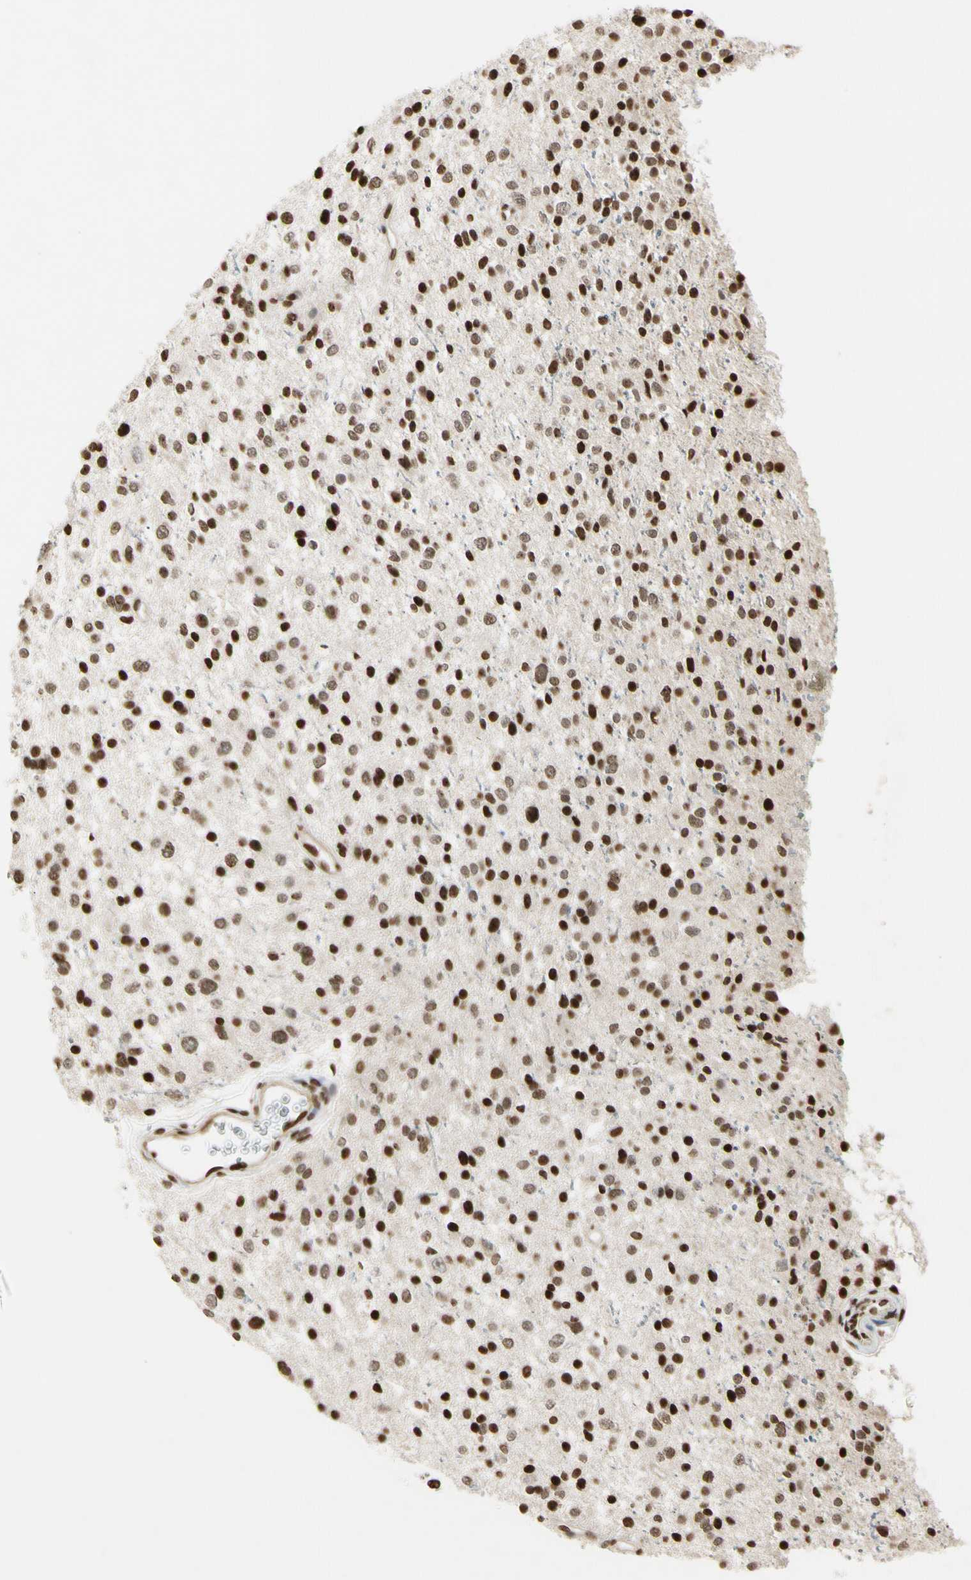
{"staining": {"intensity": "strong", "quantity": "25%-75%", "location": "nuclear"}, "tissue": "glioma", "cell_type": "Tumor cells", "image_type": "cancer", "snomed": [{"axis": "morphology", "description": "Glioma, malignant, Low grade"}, {"axis": "topography", "description": "Brain"}], "caption": "IHC (DAB (3,3'-diaminobenzidine)) staining of human low-grade glioma (malignant) reveals strong nuclear protein staining in approximately 25%-75% of tumor cells. (IHC, brightfield microscopy, high magnification).", "gene": "RORA", "patient": {"sex": "female", "age": 37}}